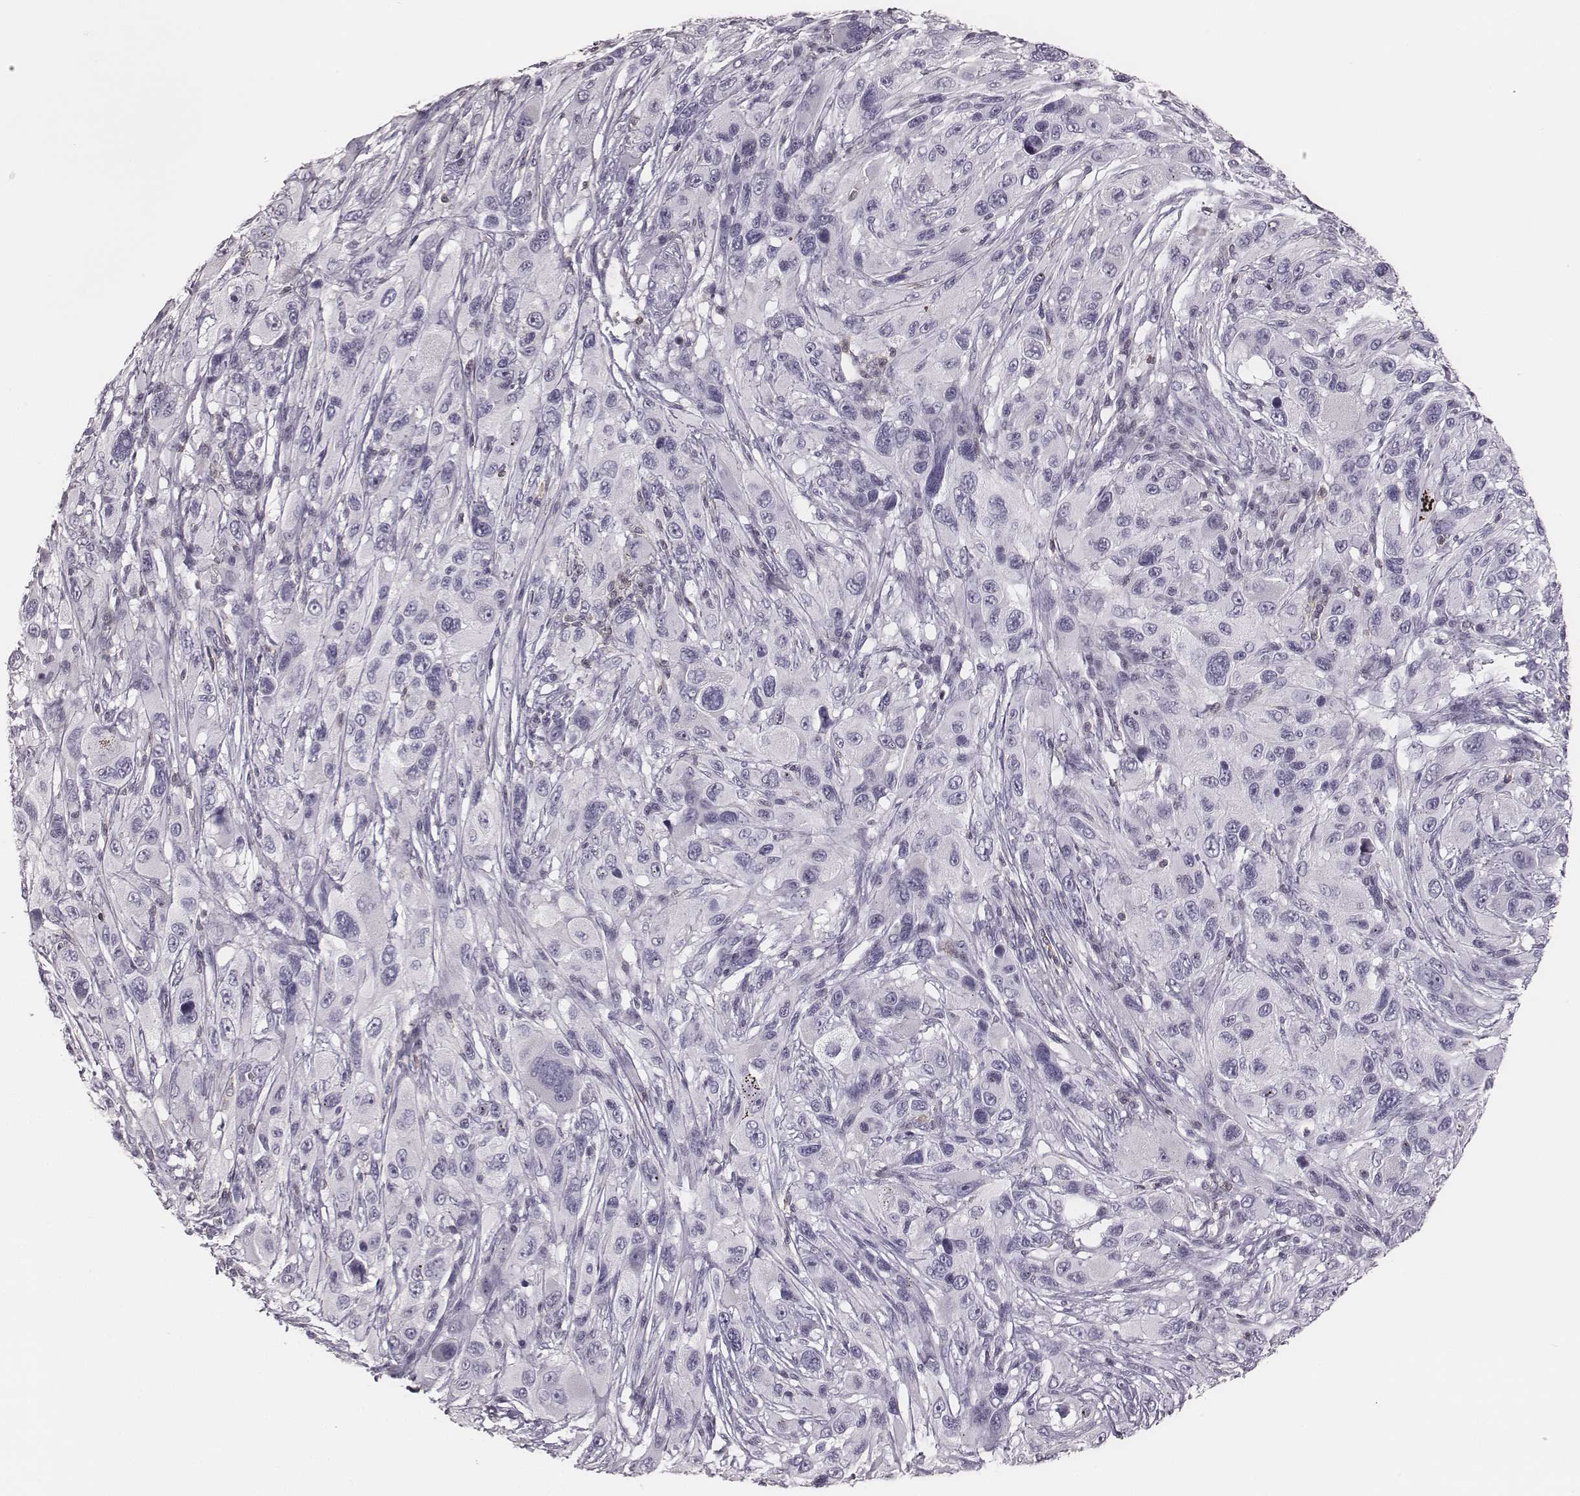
{"staining": {"intensity": "negative", "quantity": "none", "location": "none"}, "tissue": "melanoma", "cell_type": "Tumor cells", "image_type": "cancer", "snomed": [{"axis": "morphology", "description": "Malignant melanoma, NOS"}, {"axis": "topography", "description": "Skin"}], "caption": "Immunohistochemistry histopathology image of malignant melanoma stained for a protein (brown), which displays no expression in tumor cells.", "gene": "ZNF365", "patient": {"sex": "male", "age": 53}}